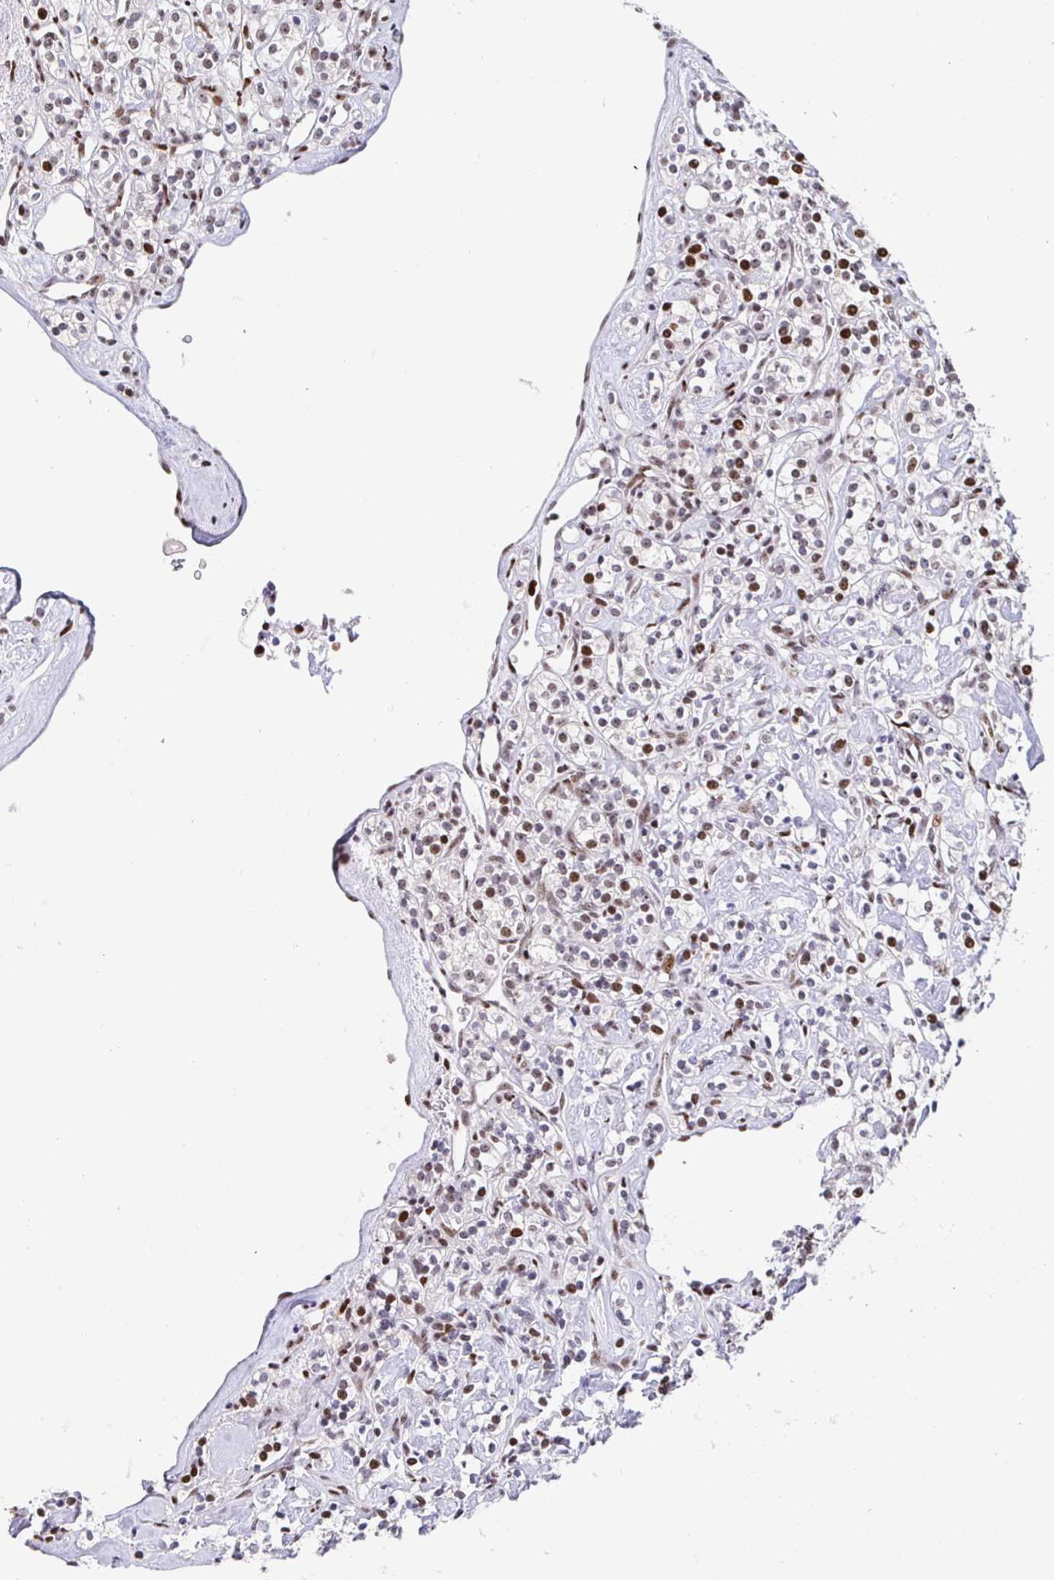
{"staining": {"intensity": "weak", "quantity": "25%-75%", "location": "nuclear"}, "tissue": "renal cancer", "cell_type": "Tumor cells", "image_type": "cancer", "snomed": [{"axis": "morphology", "description": "Adenocarcinoma, NOS"}, {"axis": "topography", "description": "Kidney"}], "caption": "Immunohistochemistry photomicrograph of neoplastic tissue: renal cancer (adenocarcinoma) stained using IHC exhibits low levels of weak protein expression localized specifically in the nuclear of tumor cells, appearing as a nuclear brown color.", "gene": "SETD5", "patient": {"sex": "male", "age": 77}}